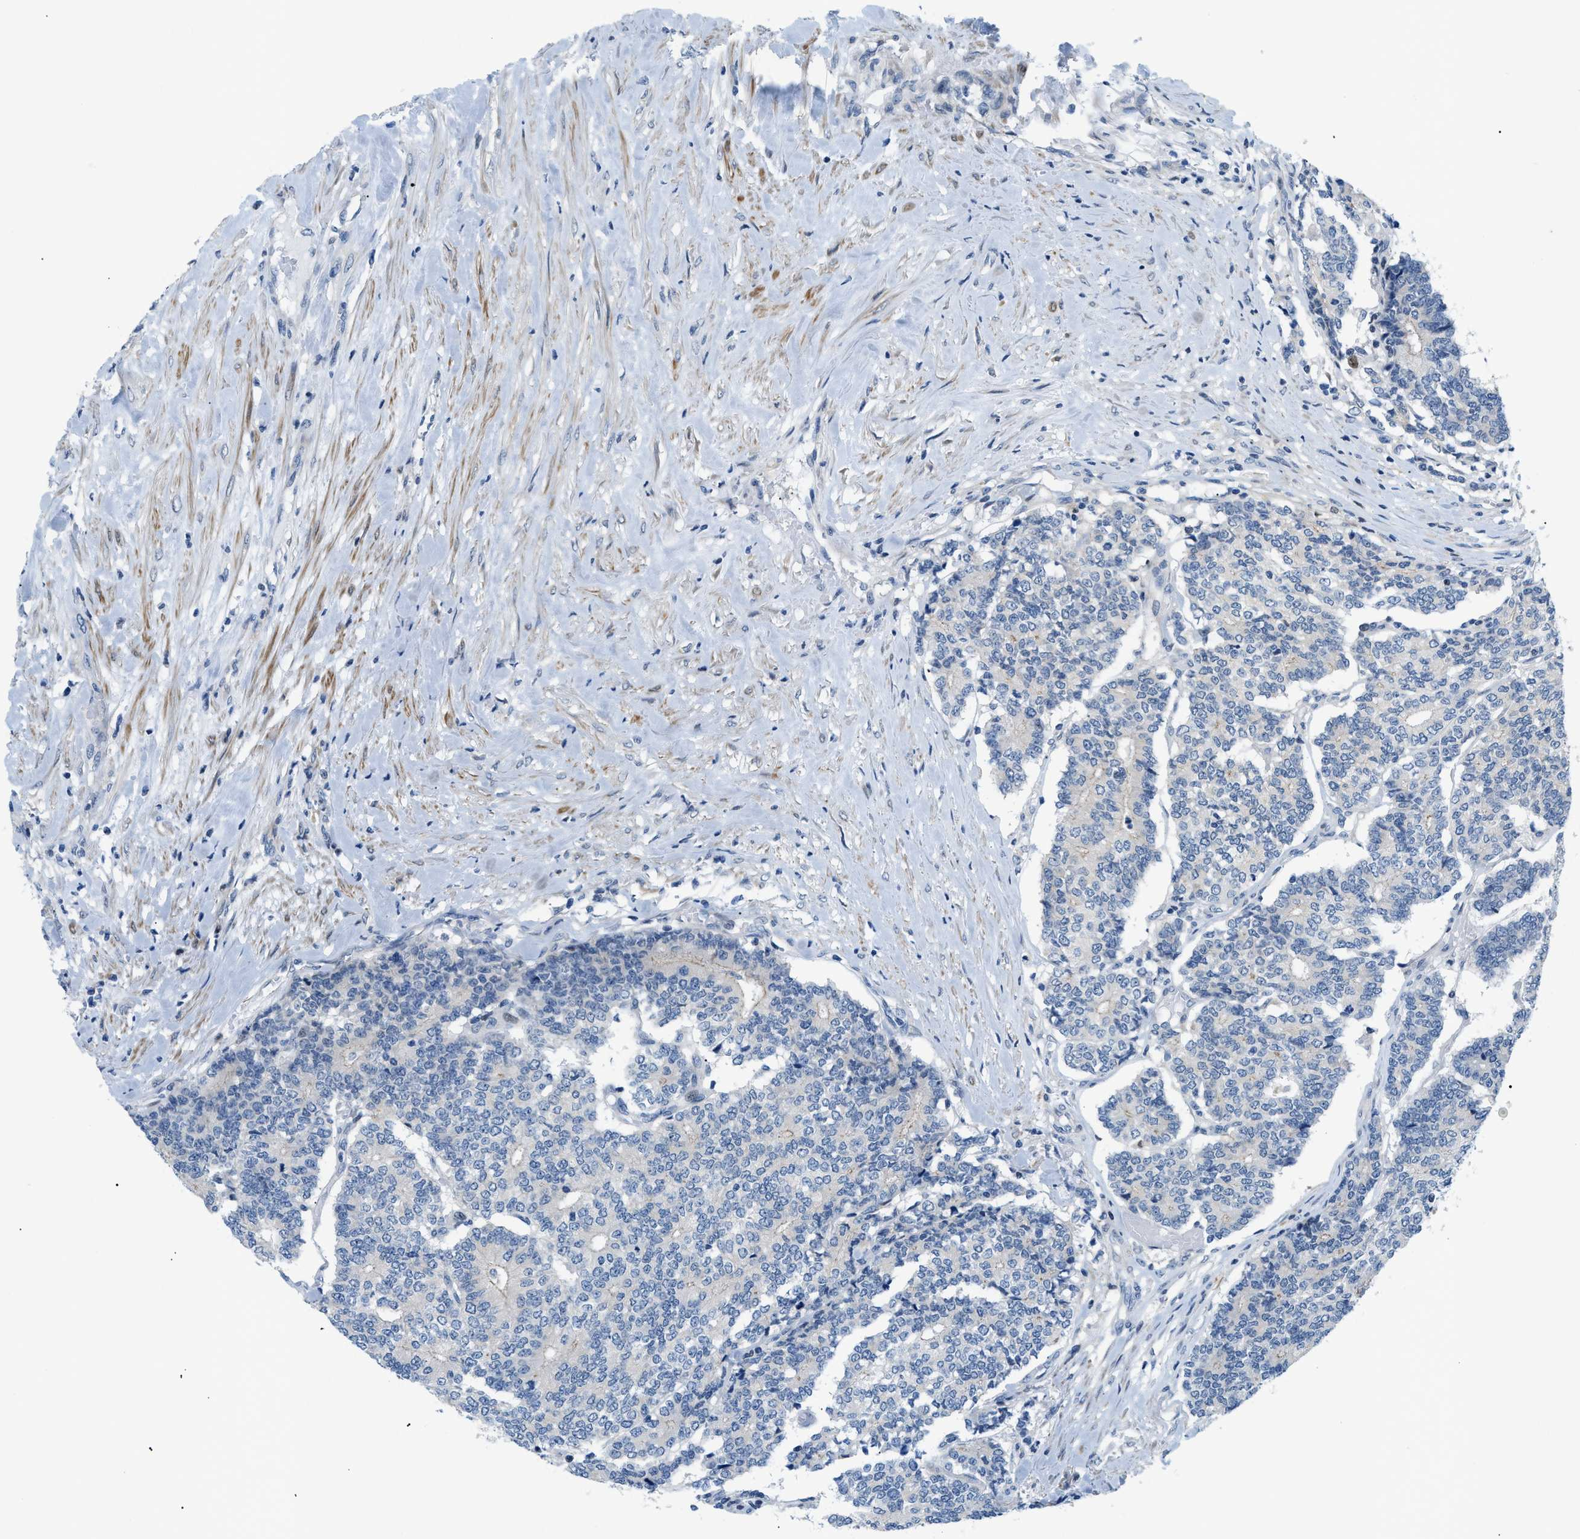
{"staining": {"intensity": "negative", "quantity": "none", "location": "none"}, "tissue": "prostate cancer", "cell_type": "Tumor cells", "image_type": "cancer", "snomed": [{"axis": "morphology", "description": "Normal tissue, NOS"}, {"axis": "morphology", "description": "Adenocarcinoma, High grade"}, {"axis": "topography", "description": "Prostate"}, {"axis": "topography", "description": "Seminal veicle"}], "caption": "The photomicrograph displays no staining of tumor cells in high-grade adenocarcinoma (prostate).", "gene": "FDCSP", "patient": {"sex": "male", "age": 55}}